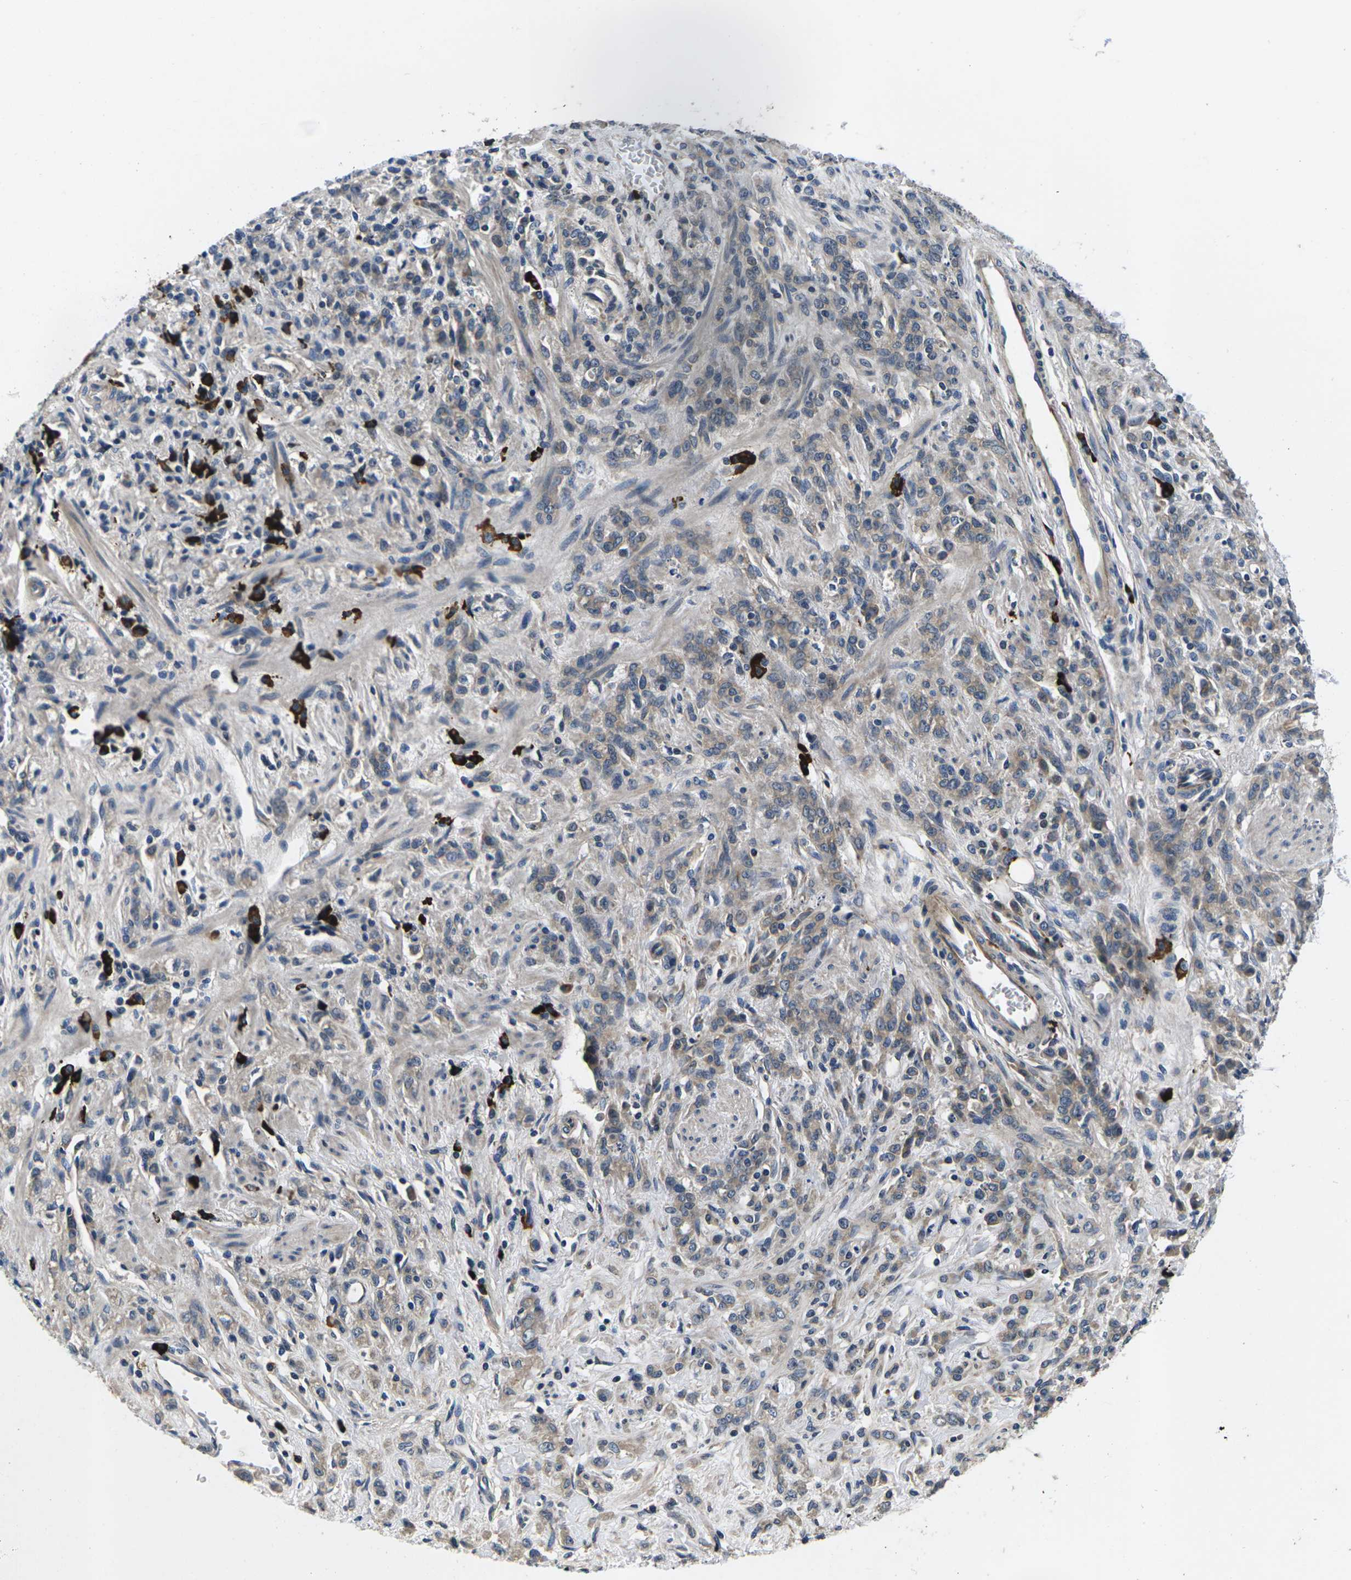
{"staining": {"intensity": "weak", "quantity": ">75%", "location": "cytoplasmic/membranous"}, "tissue": "stomach cancer", "cell_type": "Tumor cells", "image_type": "cancer", "snomed": [{"axis": "morphology", "description": "Normal tissue, NOS"}, {"axis": "morphology", "description": "Adenocarcinoma, NOS"}, {"axis": "topography", "description": "Stomach"}], "caption": "Human stomach cancer (adenocarcinoma) stained with a protein marker shows weak staining in tumor cells.", "gene": "PLCE1", "patient": {"sex": "male", "age": 82}}